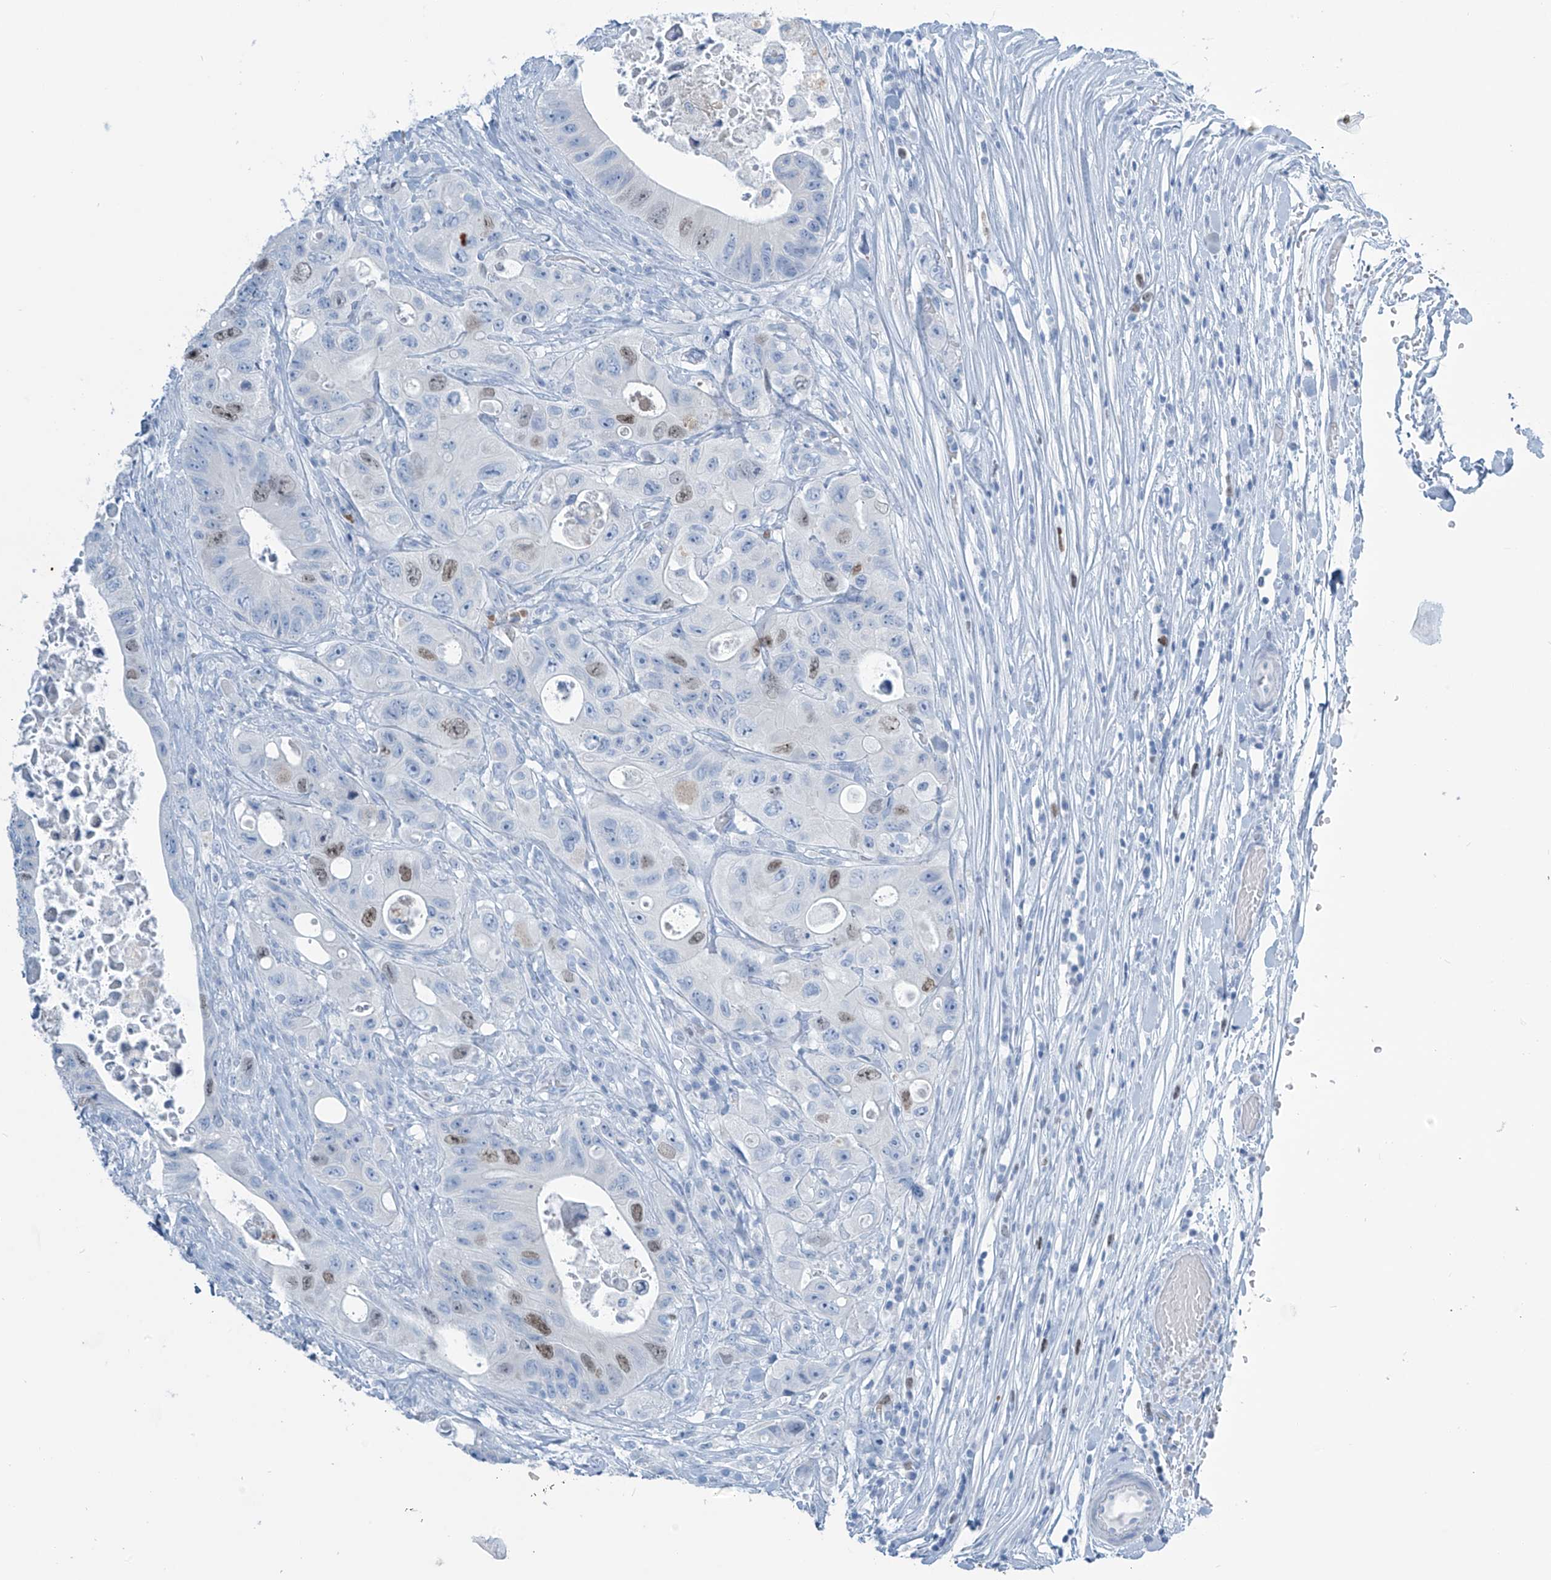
{"staining": {"intensity": "moderate", "quantity": "<25%", "location": "nuclear"}, "tissue": "colorectal cancer", "cell_type": "Tumor cells", "image_type": "cancer", "snomed": [{"axis": "morphology", "description": "Adenocarcinoma, NOS"}, {"axis": "topography", "description": "Colon"}], "caption": "Colorectal cancer (adenocarcinoma) was stained to show a protein in brown. There is low levels of moderate nuclear positivity in approximately <25% of tumor cells. The staining was performed using DAB, with brown indicating positive protein expression. Nuclei are stained blue with hematoxylin.", "gene": "SGO2", "patient": {"sex": "female", "age": 46}}